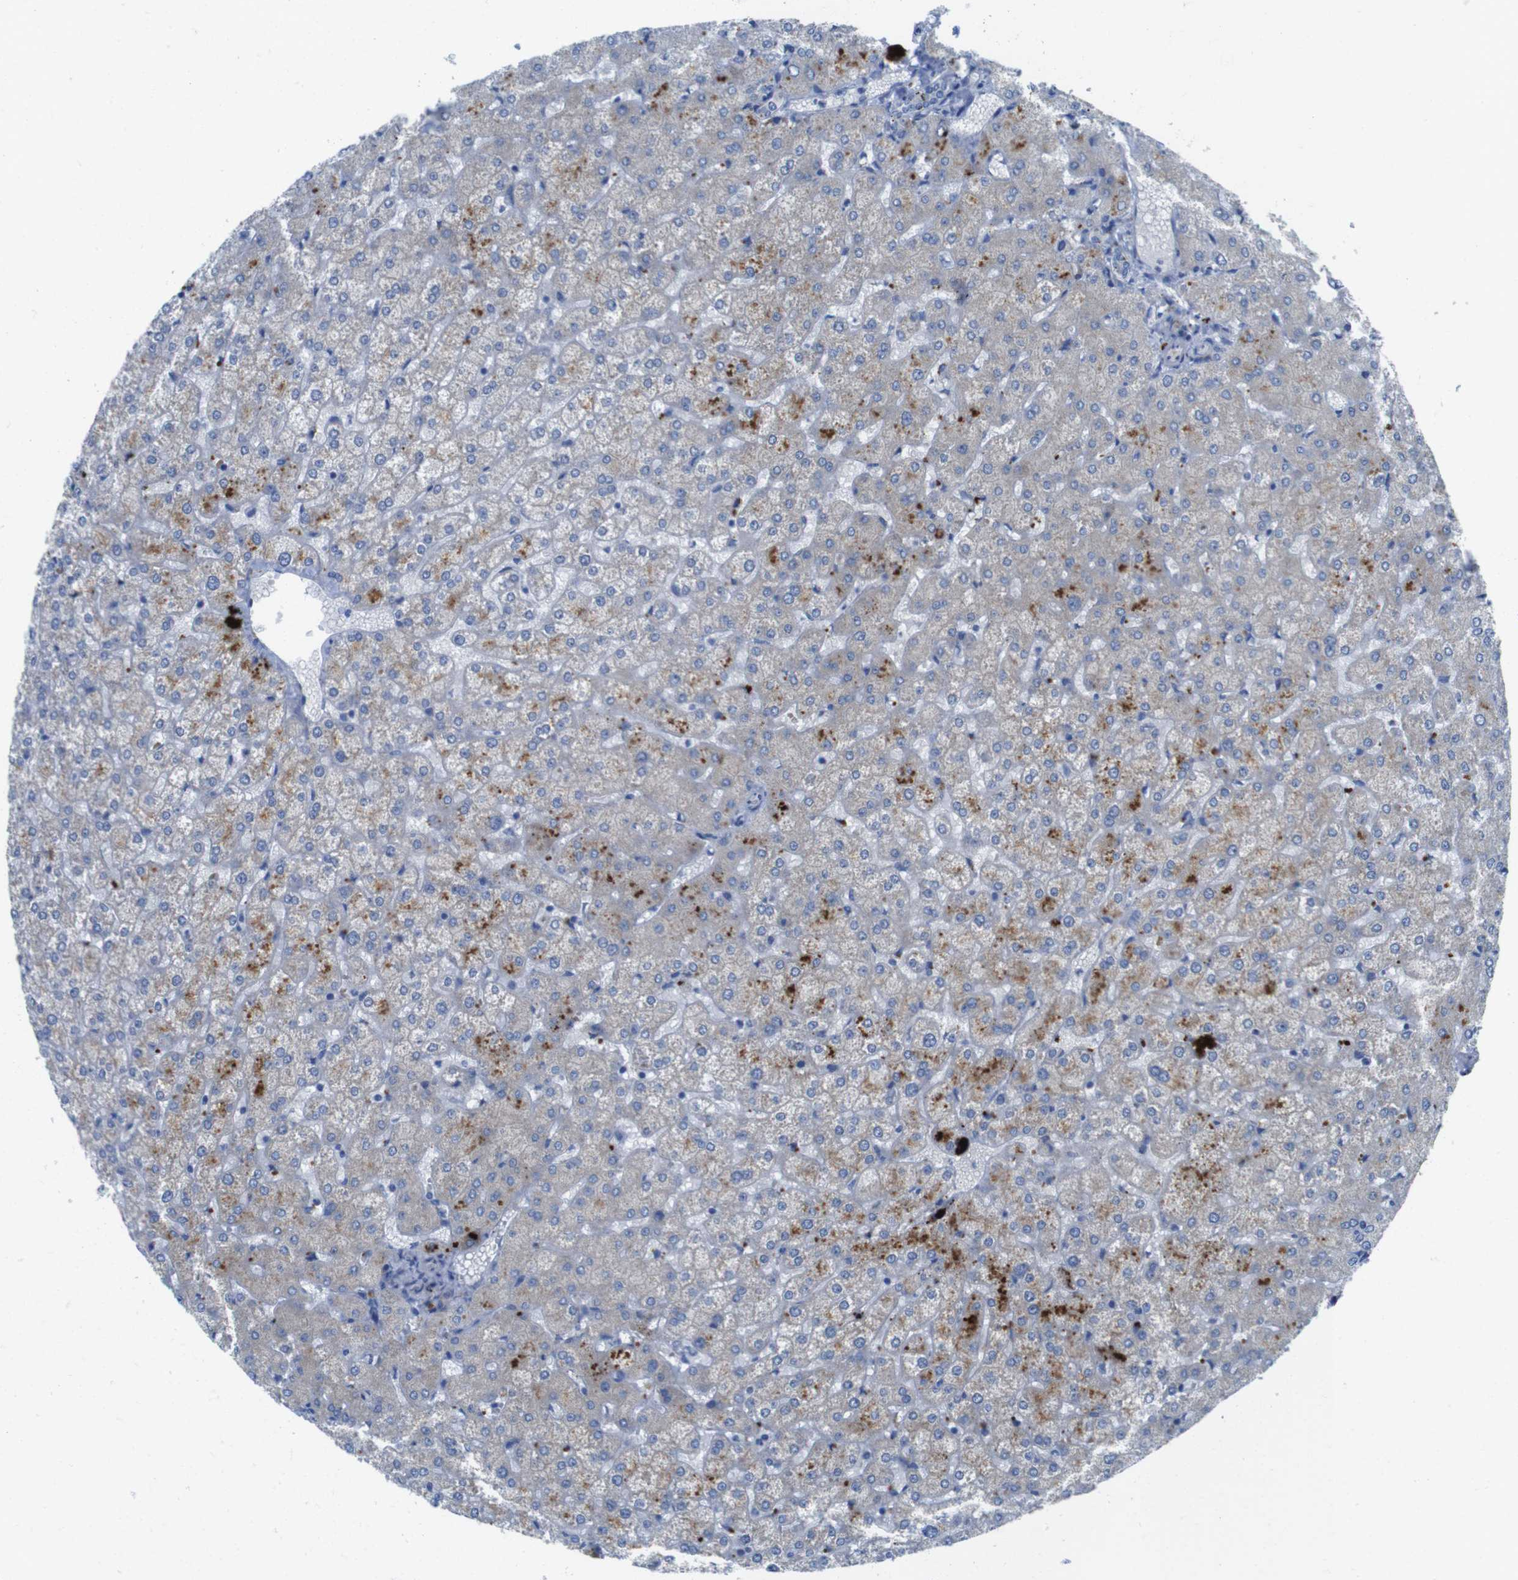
{"staining": {"intensity": "negative", "quantity": "none", "location": "none"}, "tissue": "liver", "cell_type": "Cholangiocytes", "image_type": "normal", "snomed": [{"axis": "morphology", "description": "Normal tissue, NOS"}, {"axis": "topography", "description": "Liver"}], "caption": "An immunohistochemistry (IHC) micrograph of benign liver is shown. There is no staining in cholangiocytes of liver. (DAB immunohistochemistry (IHC) visualized using brightfield microscopy, high magnification).", "gene": "TMEM234", "patient": {"sex": "female", "age": 32}}